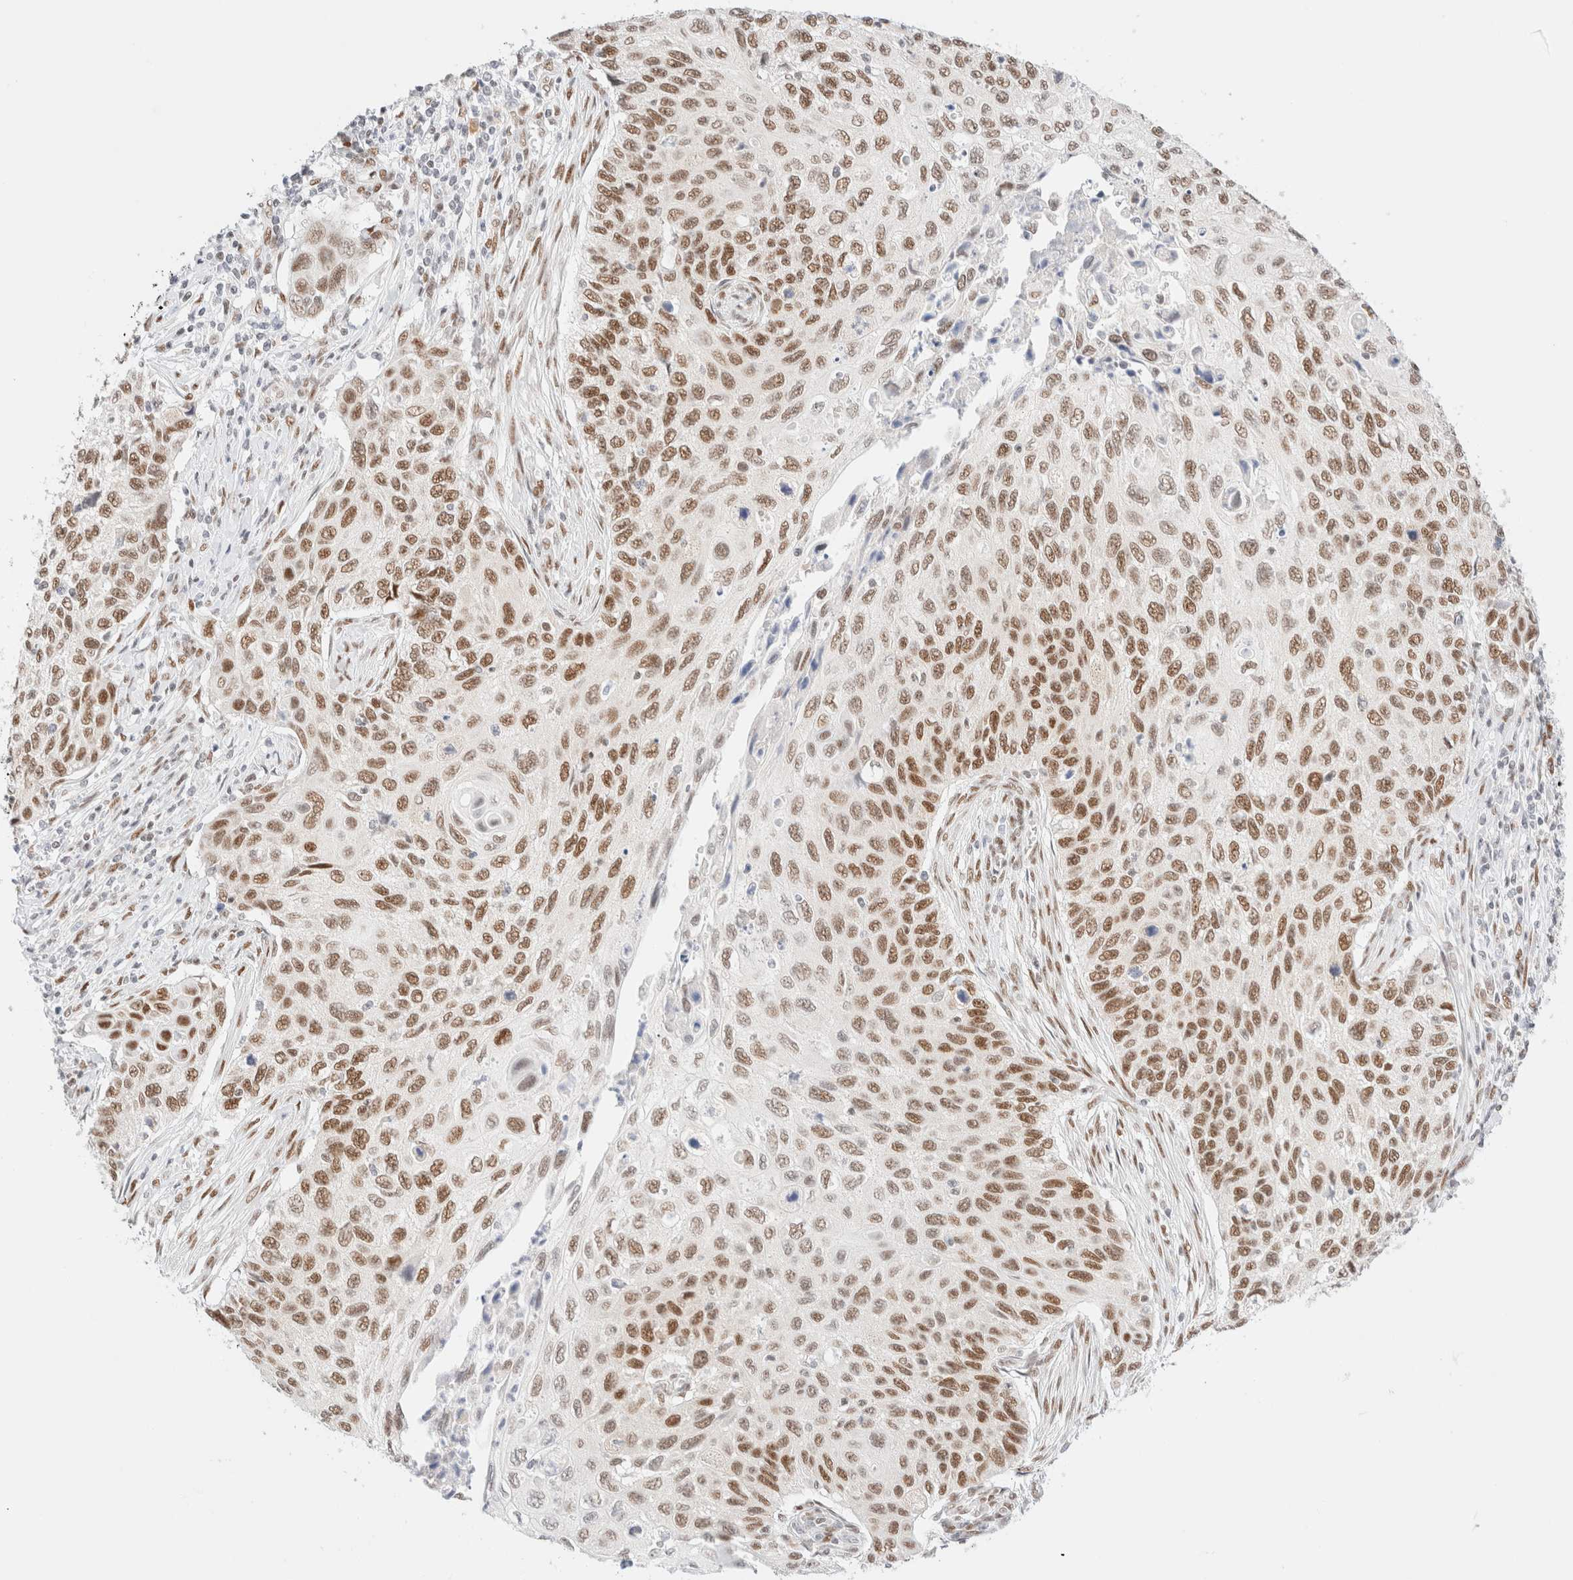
{"staining": {"intensity": "moderate", "quantity": ">75%", "location": "nuclear"}, "tissue": "cervical cancer", "cell_type": "Tumor cells", "image_type": "cancer", "snomed": [{"axis": "morphology", "description": "Squamous cell carcinoma, NOS"}, {"axis": "topography", "description": "Cervix"}], "caption": "Immunohistochemistry (IHC) of cervical squamous cell carcinoma reveals medium levels of moderate nuclear staining in about >75% of tumor cells.", "gene": "CIC", "patient": {"sex": "female", "age": 70}}